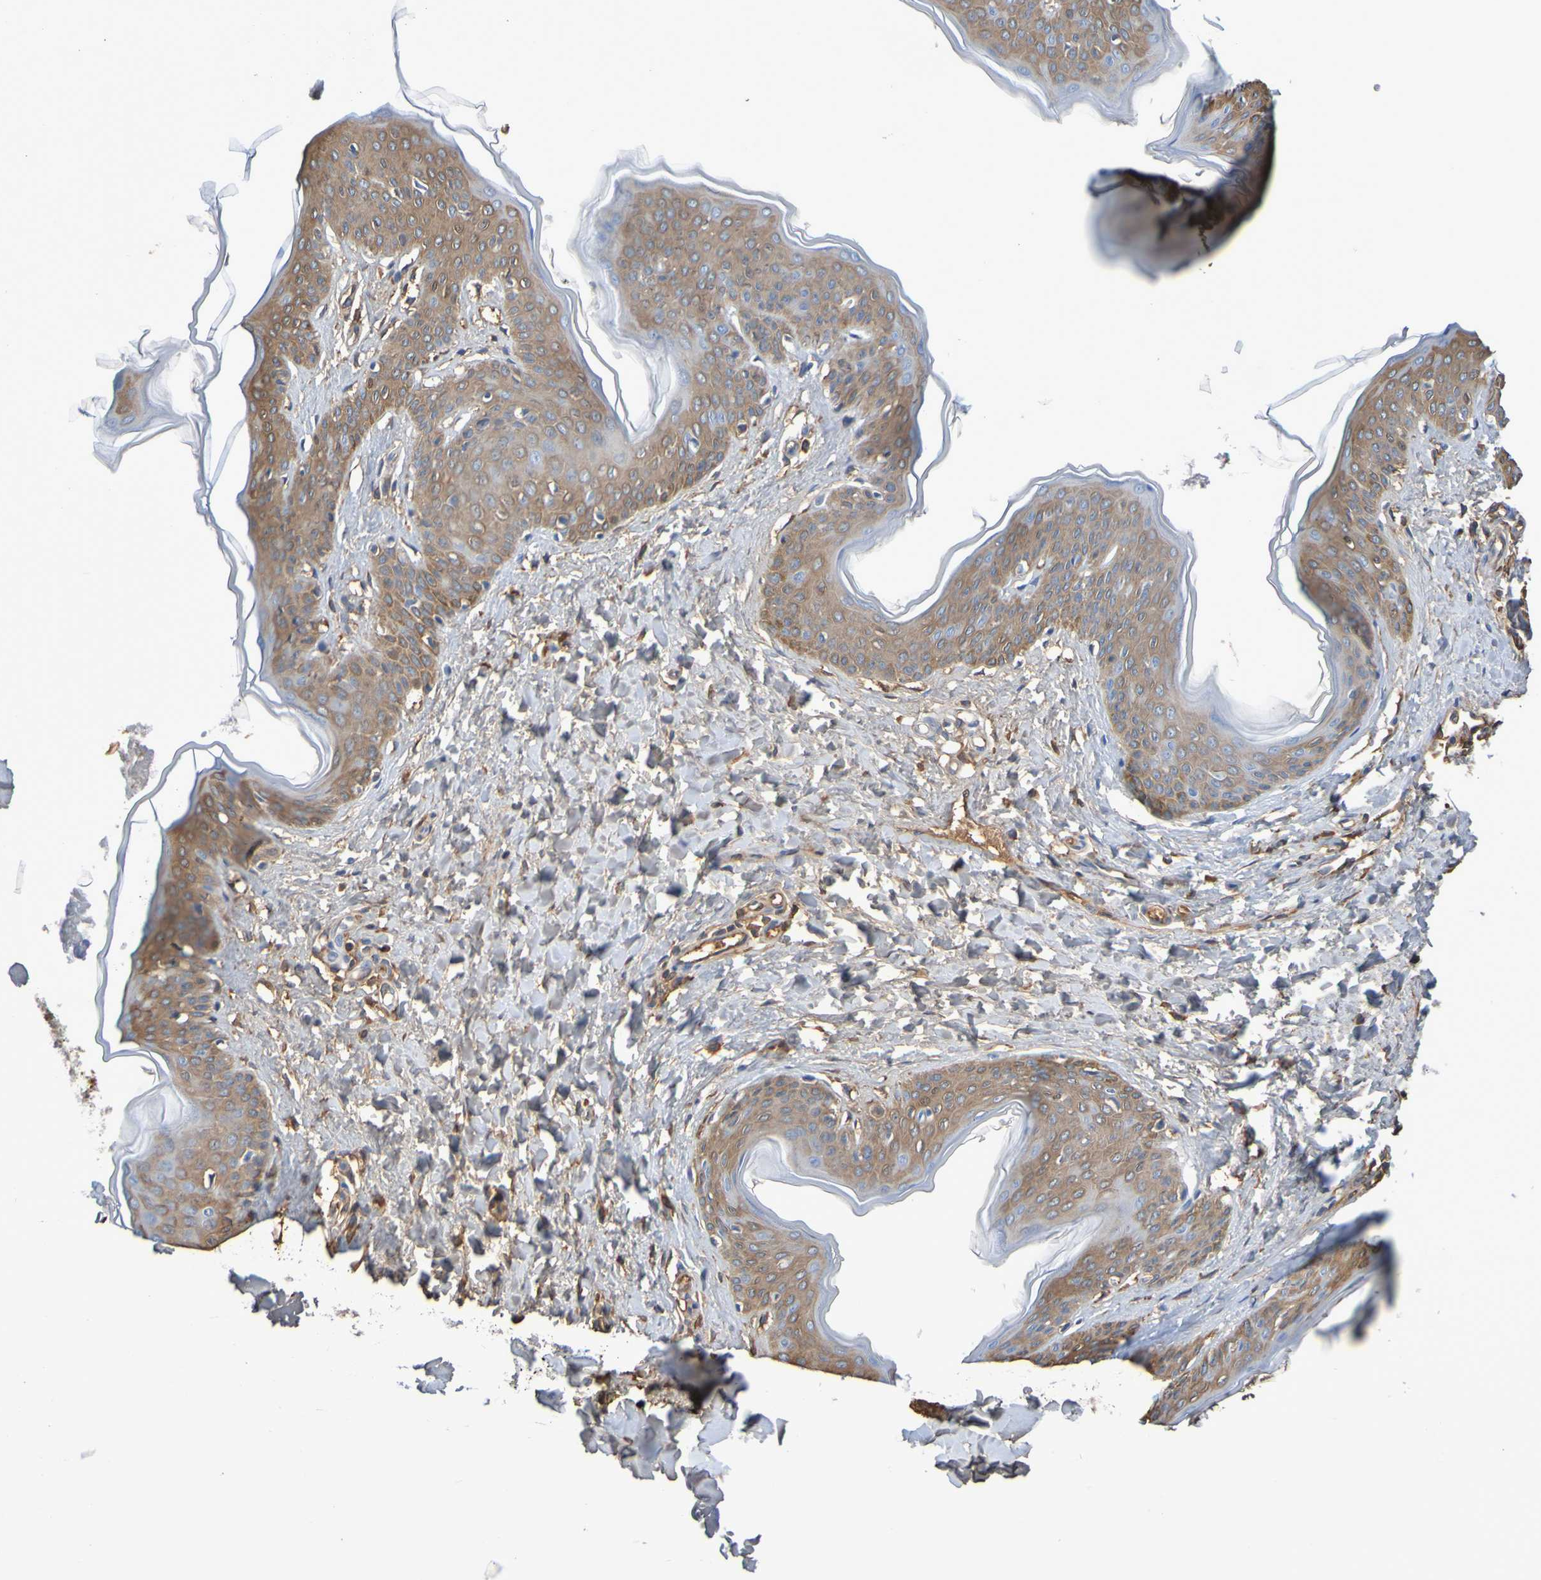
{"staining": {"intensity": "weak", "quantity": ">75%", "location": "cytoplasmic/membranous"}, "tissue": "skin", "cell_type": "Fibroblasts", "image_type": "normal", "snomed": [{"axis": "morphology", "description": "Normal tissue, NOS"}, {"axis": "topography", "description": "Skin"}], "caption": "Immunohistochemistry of normal skin reveals low levels of weak cytoplasmic/membranous expression in approximately >75% of fibroblasts.", "gene": "GAB3", "patient": {"sex": "female", "age": 17}}